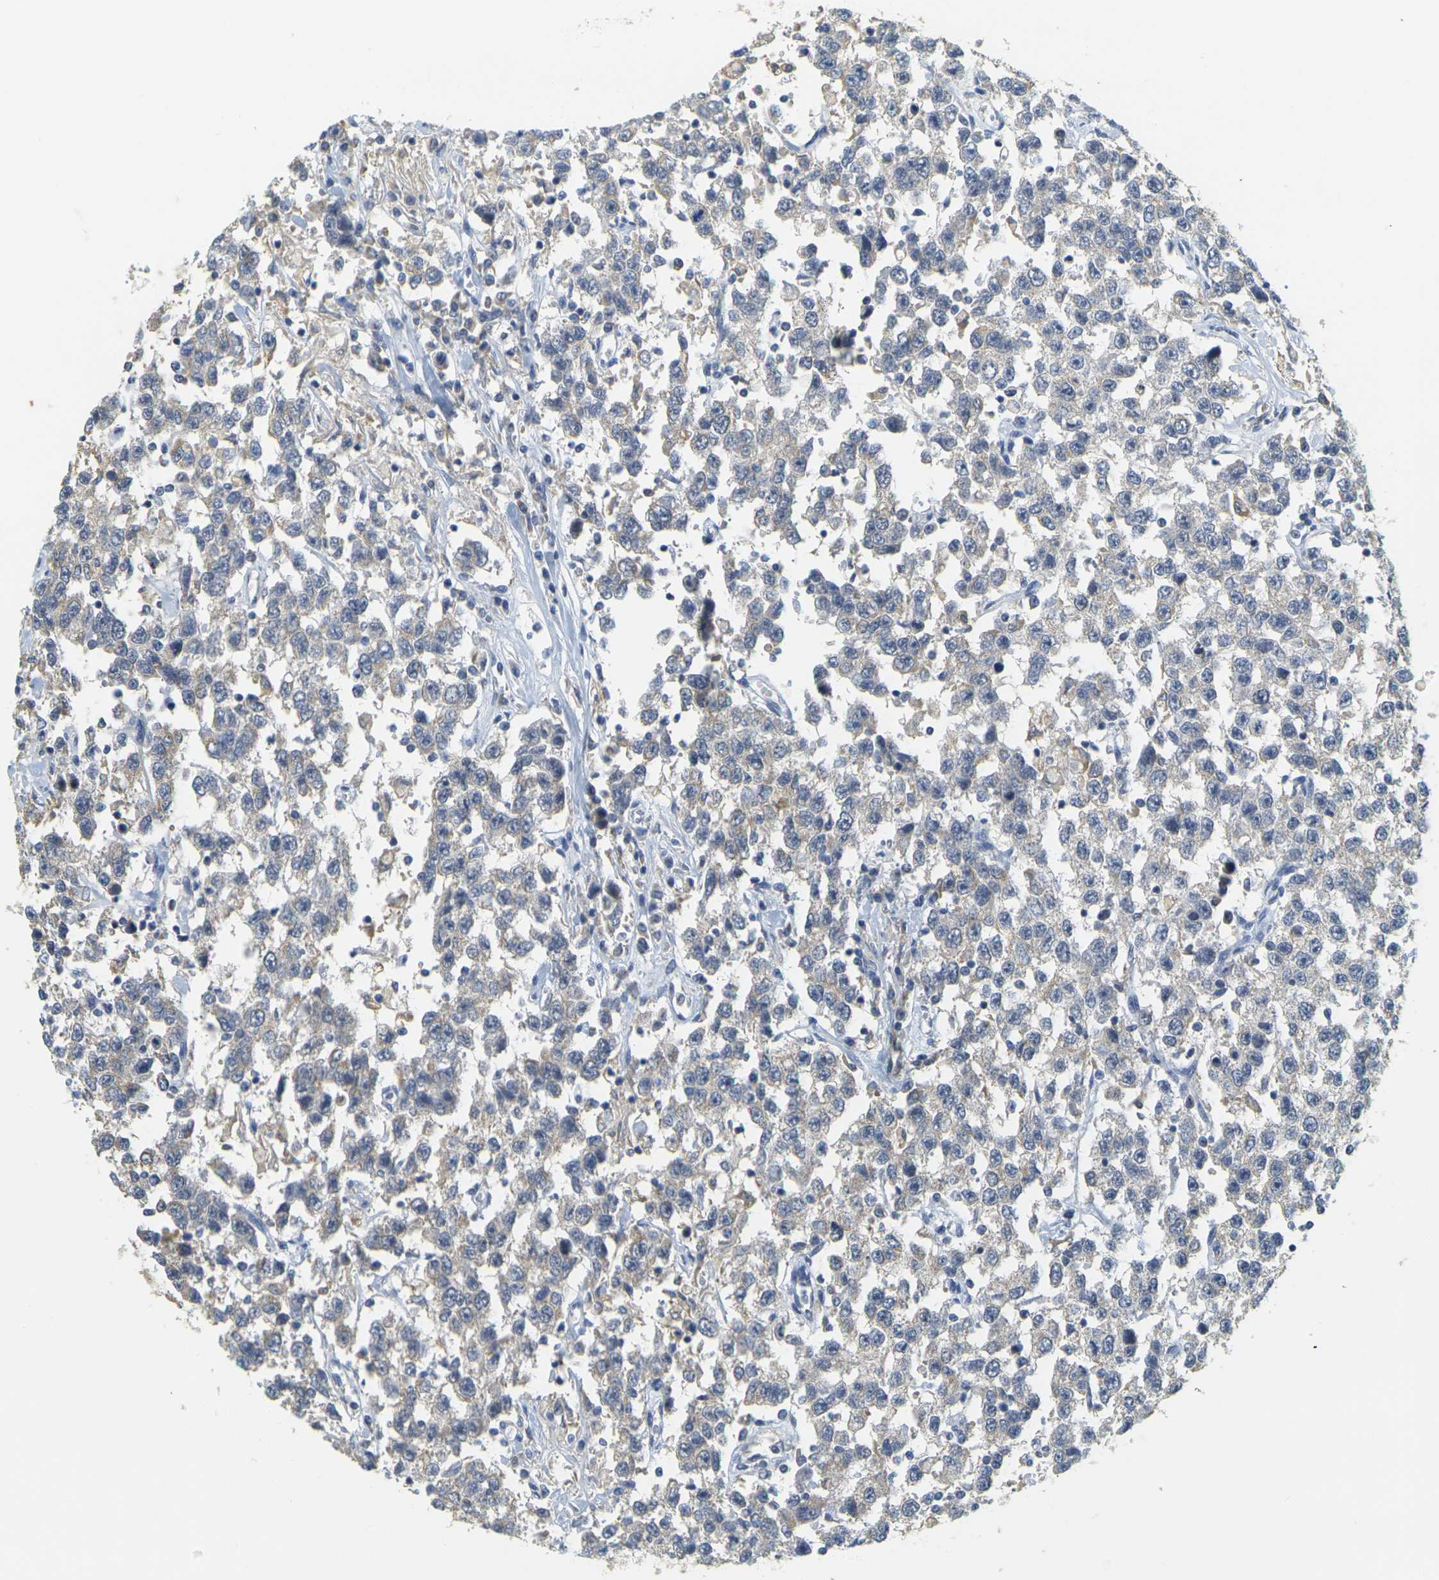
{"staining": {"intensity": "weak", "quantity": "<25%", "location": "cytoplasmic/membranous"}, "tissue": "testis cancer", "cell_type": "Tumor cells", "image_type": "cancer", "snomed": [{"axis": "morphology", "description": "Seminoma, NOS"}, {"axis": "topography", "description": "Testis"}], "caption": "Immunohistochemistry image of human testis cancer stained for a protein (brown), which reveals no positivity in tumor cells.", "gene": "GDAP1", "patient": {"sex": "male", "age": 41}}